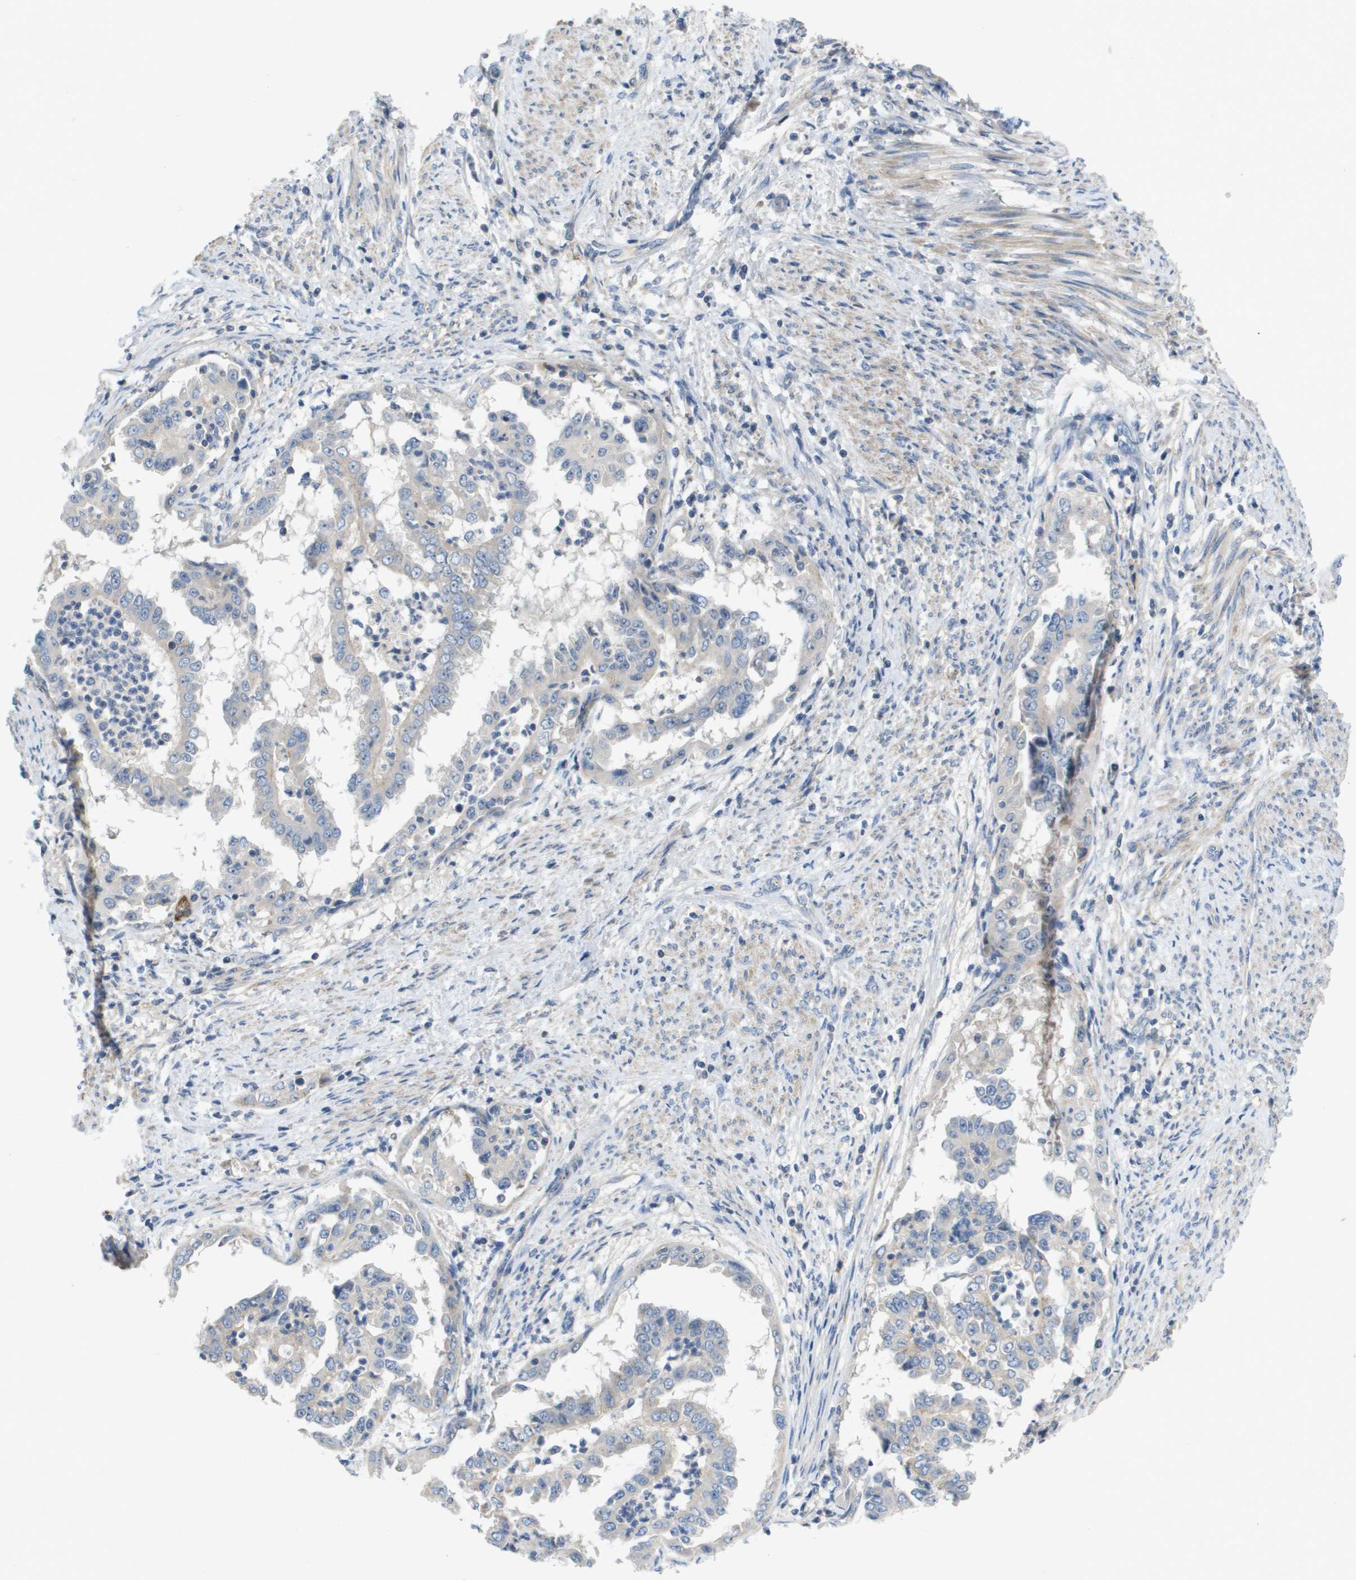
{"staining": {"intensity": "negative", "quantity": "none", "location": "none"}, "tissue": "endometrial cancer", "cell_type": "Tumor cells", "image_type": "cancer", "snomed": [{"axis": "morphology", "description": "Adenocarcinoma, NOS"}, {"axis": "topography", "description": "Endometrium"}], "caption": "Human endometrial cancer (adenocarcinoma) stained for a protein using IHC shows no staining in tumor cells.", "gene": "B3GNT5", "patient": {"sex": "female", "age": 85}}